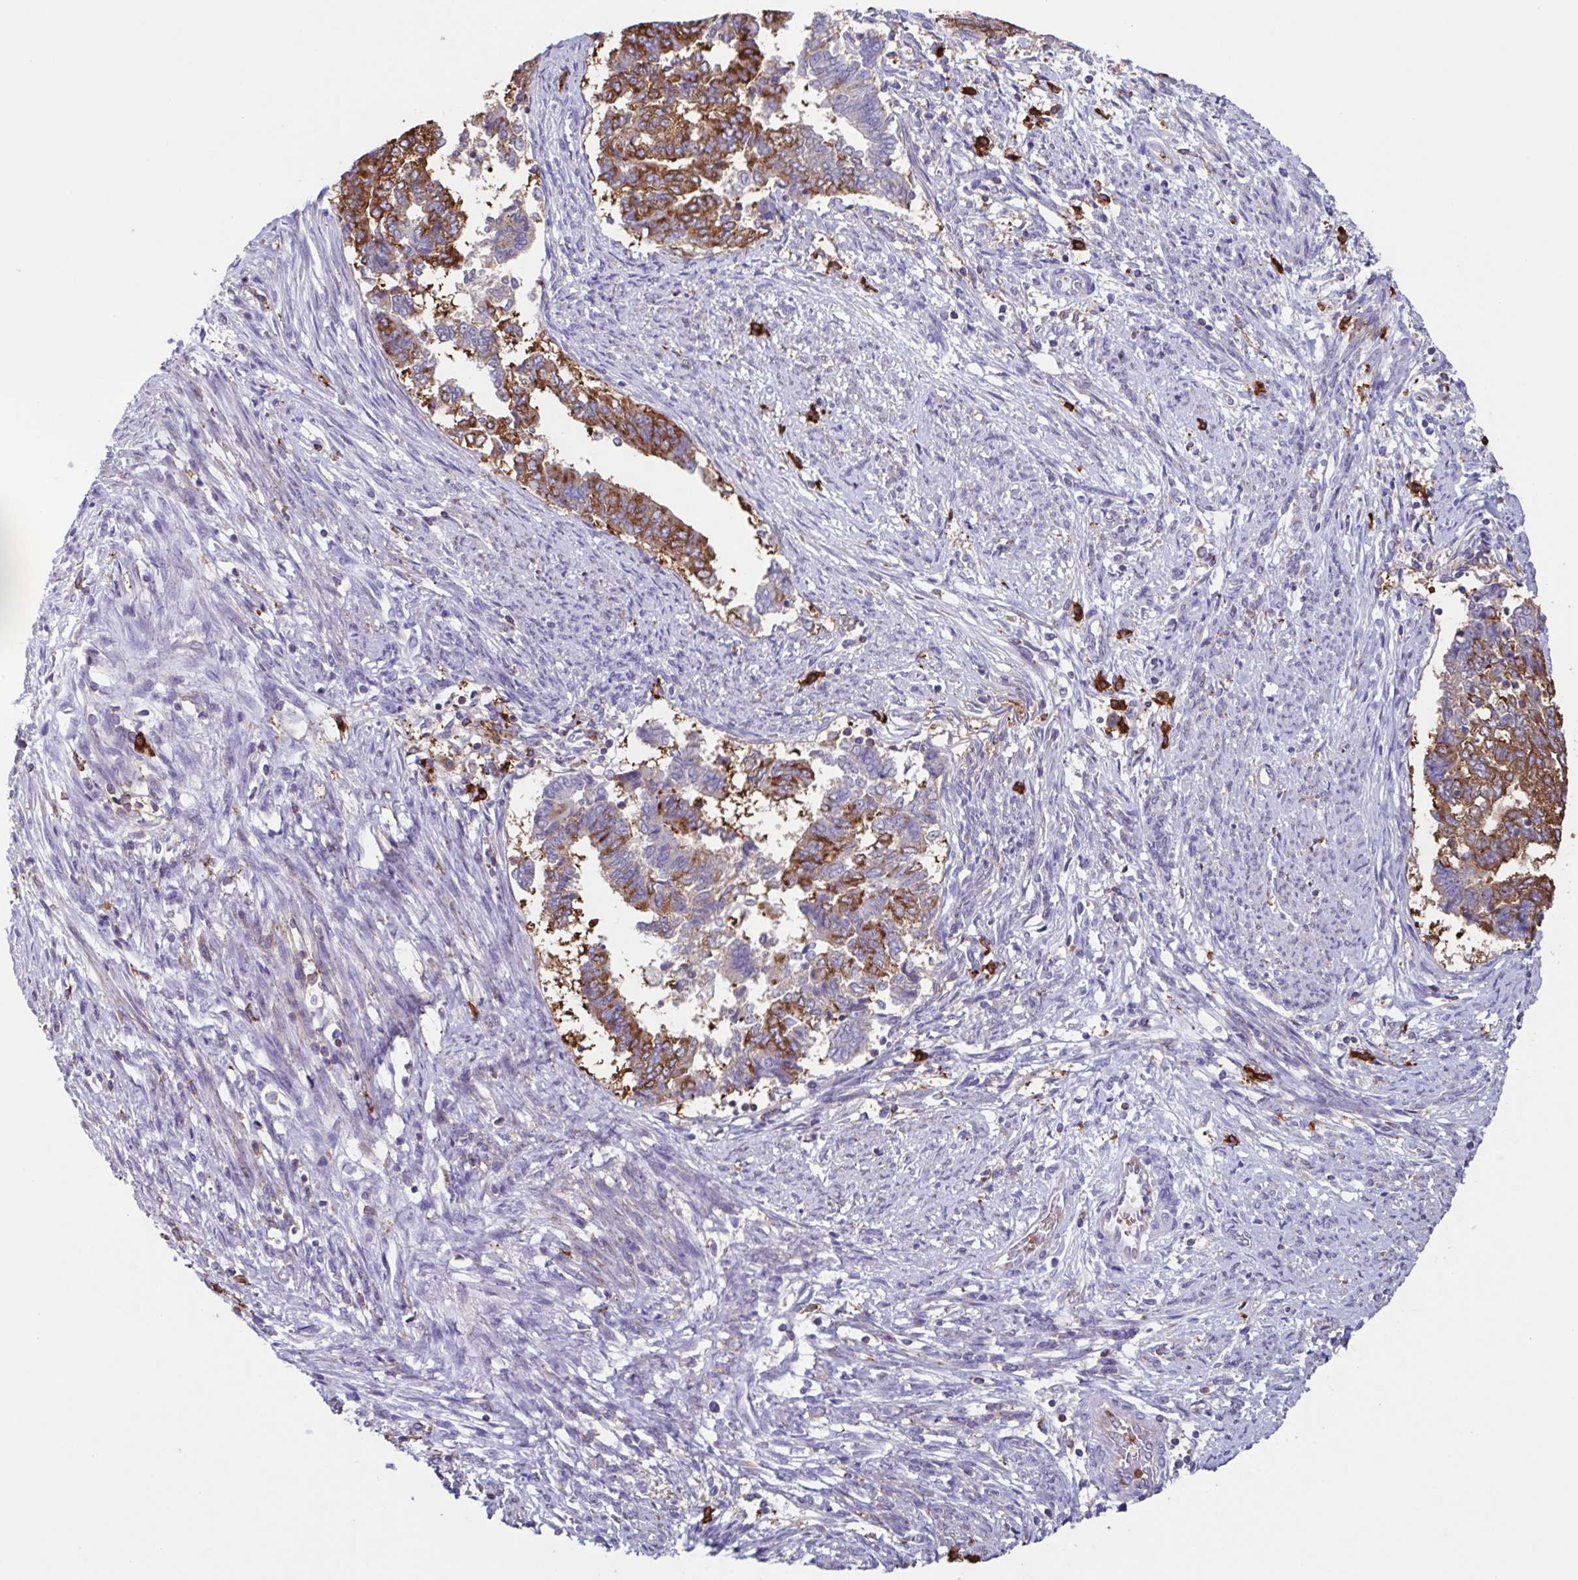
{"staining": {"intensity": "moderate", "quantity": "25%-75%", "location": "cytoplasmic/membranous"}, "tissue": "endometrial cancer", "cell_type": "Tumor cells", "image_type": "cancer", "snomed": [{"axis": "morphology", "description": "Adenocarcinoma, NOS"}, {"axis": "topography", "description": "Endometrium"}], "caption": "Moderate cytoplasmic/membranous staining for a protein is seen in approximately 25%-75% of tumor cells of endometrial adenocarcinoma using immunohistochemistry (IHC).", "gene": "TPD52", "patient": {"sex": "female", "age": 65}}